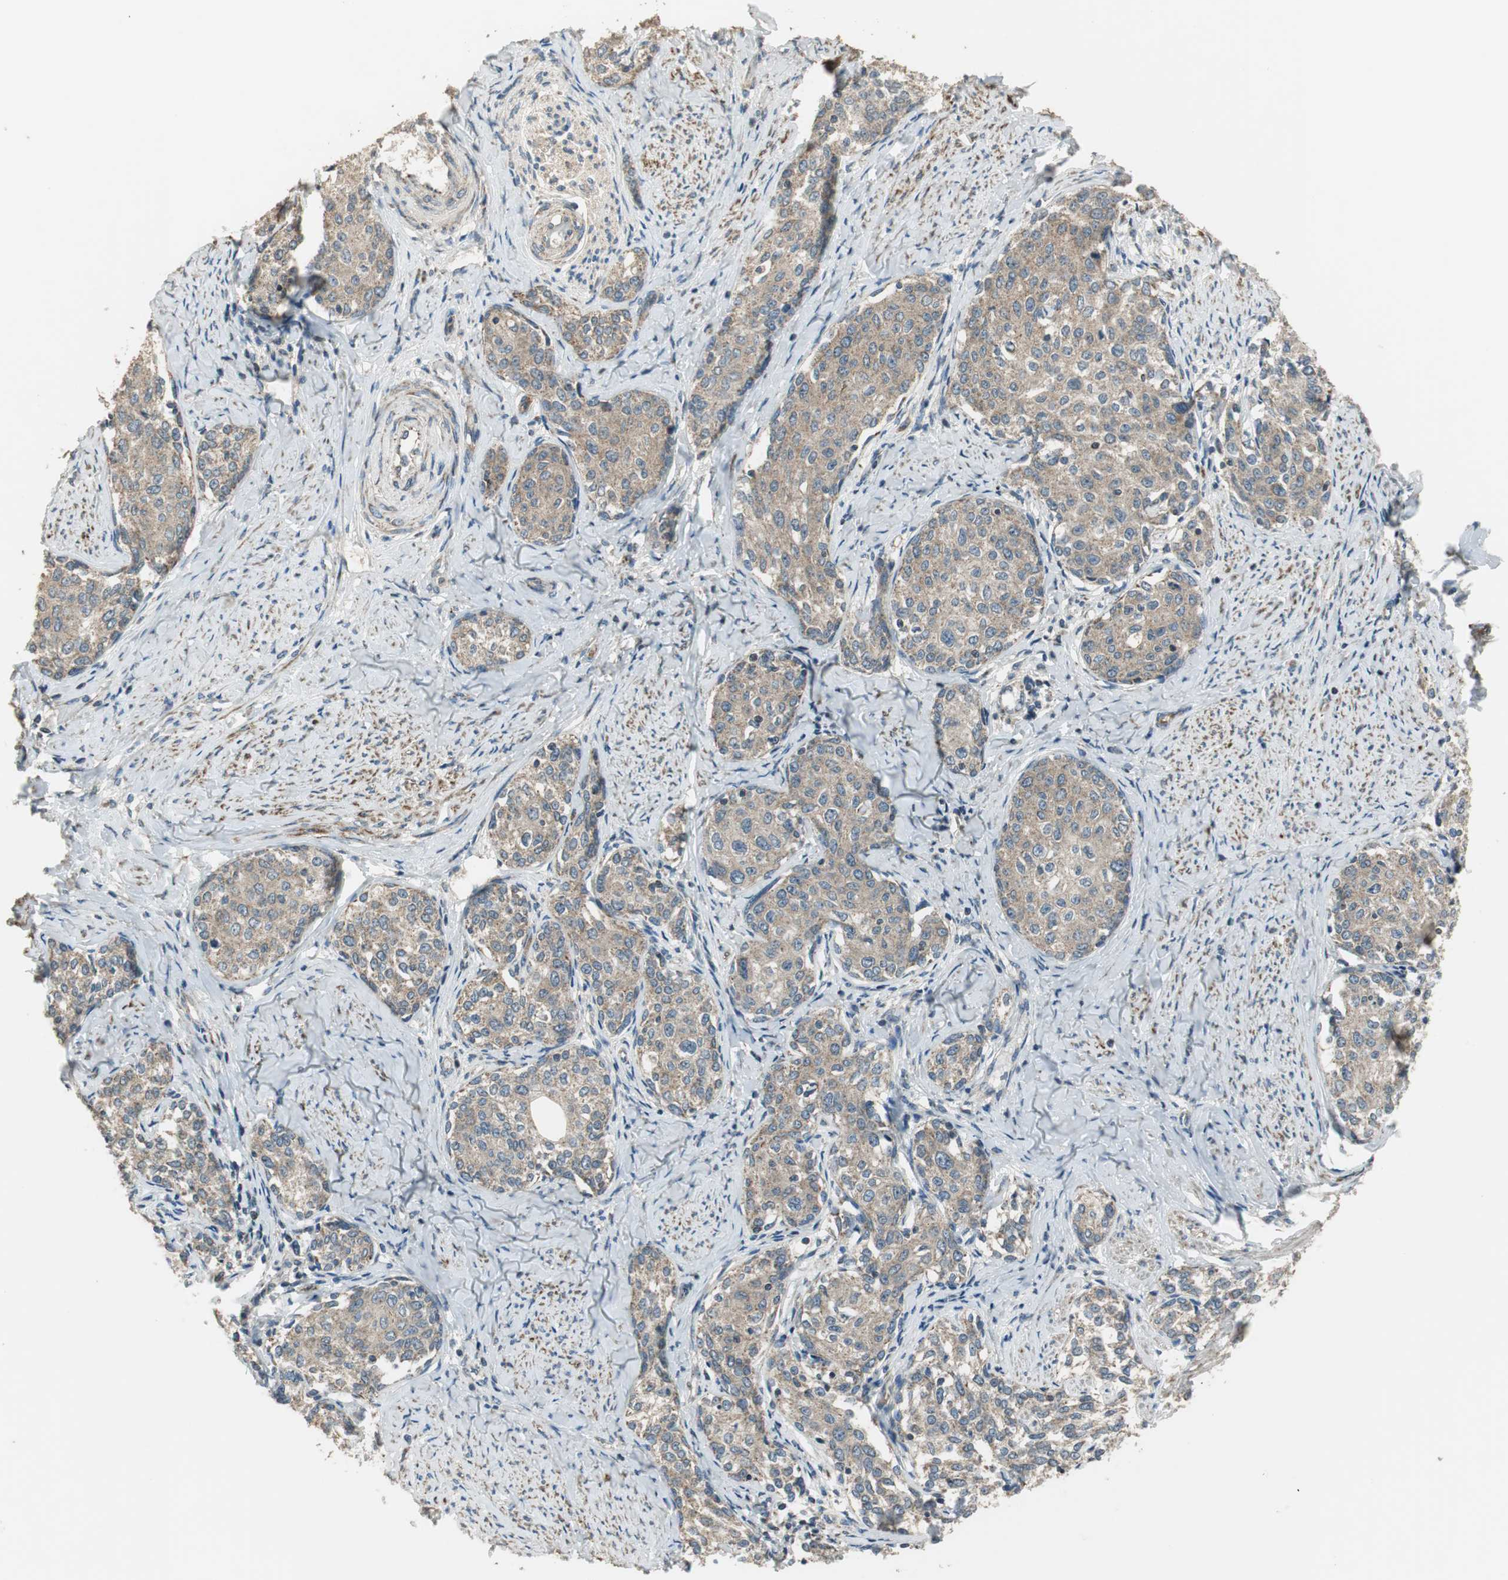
{"staining": {"intensity": "weak", "quantity": ">75%", "location": "cytoplasmic/membranous"}, "tissue": "cervical cancer", "cell_type": "Tumor cells", "image_type": "cancer", "snomed": [{"axis": "morphology", "description": "Squamous cell carcinoma, NOS"}, {"axis": "morphology", "description": "Adenocarcinoma, NOS"}, {"axis": "topography", "description": "Cervix"}], "caption": "Immunohistochemistry (IHC) histopathology image of neoplastic tissue: cervical adenocarcinoma stained using immunohistochemistry (IHC) displays low levels of weak protein expression localized specifically in the cytoplasmic/membranous of tumor cells, appearing as a cytoplasmic/membranous brown color.", "gene": "MSTO1", "patient": {"sex": "female", "age": 52}}